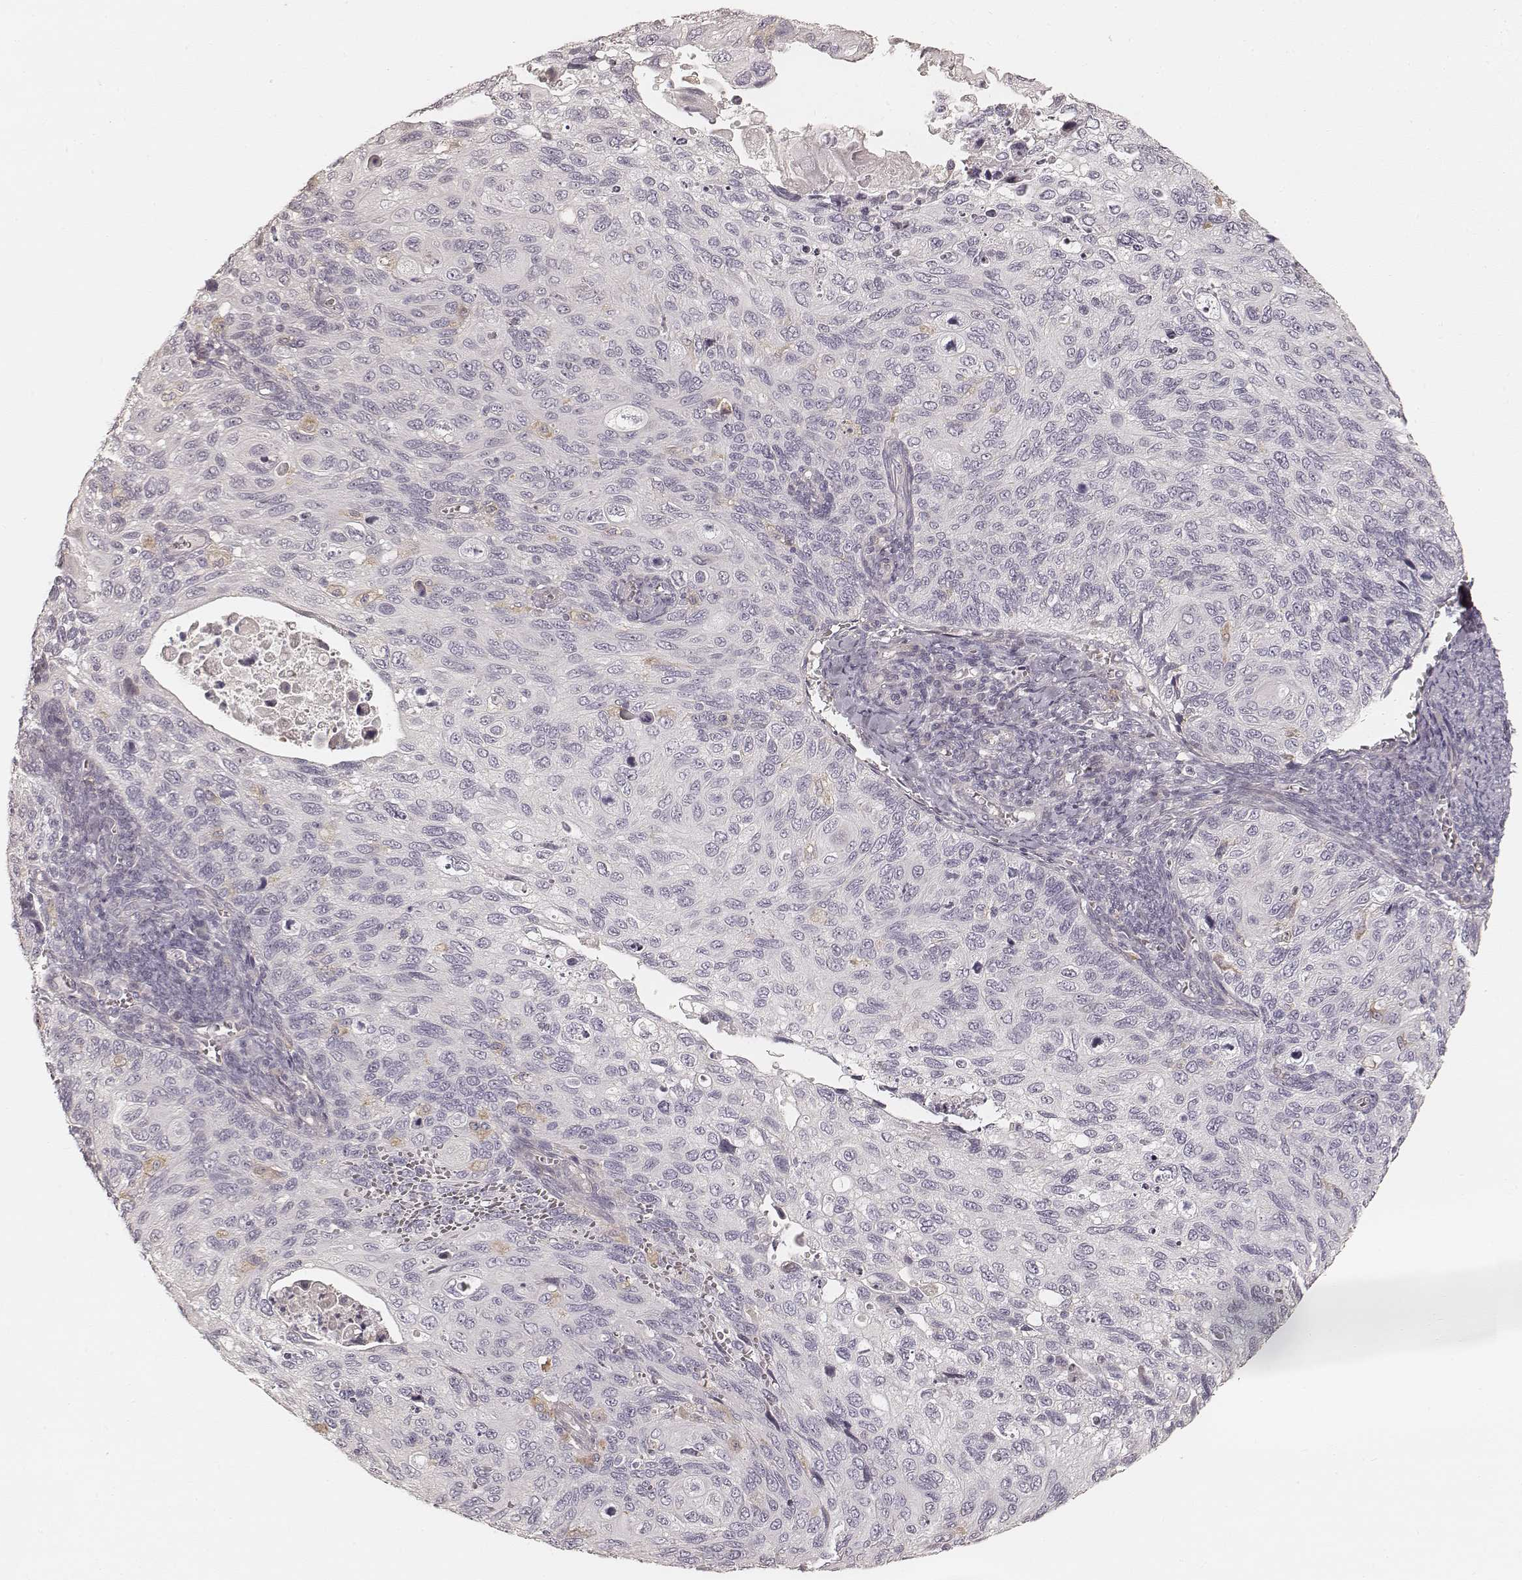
{"staining": {"intensity": "negative", "quantity": "none", "location": "none"}, "tissue": "cervical cancer", "cell_type": "Tumor cells", "image_type": "cancer", "snomed": [{"axis": "morphology", "description": "Squamous cell carcinoma, NOS"}, {"axis": "topography", "description": "Cervix"}], "caption": "The photomicrograph demonstrates no significant staining in tumor cells of cervical cancer (squamous cell carcinoma).", "gene": "FMNL2", "patient": {"sex": "female", "age": 70}}